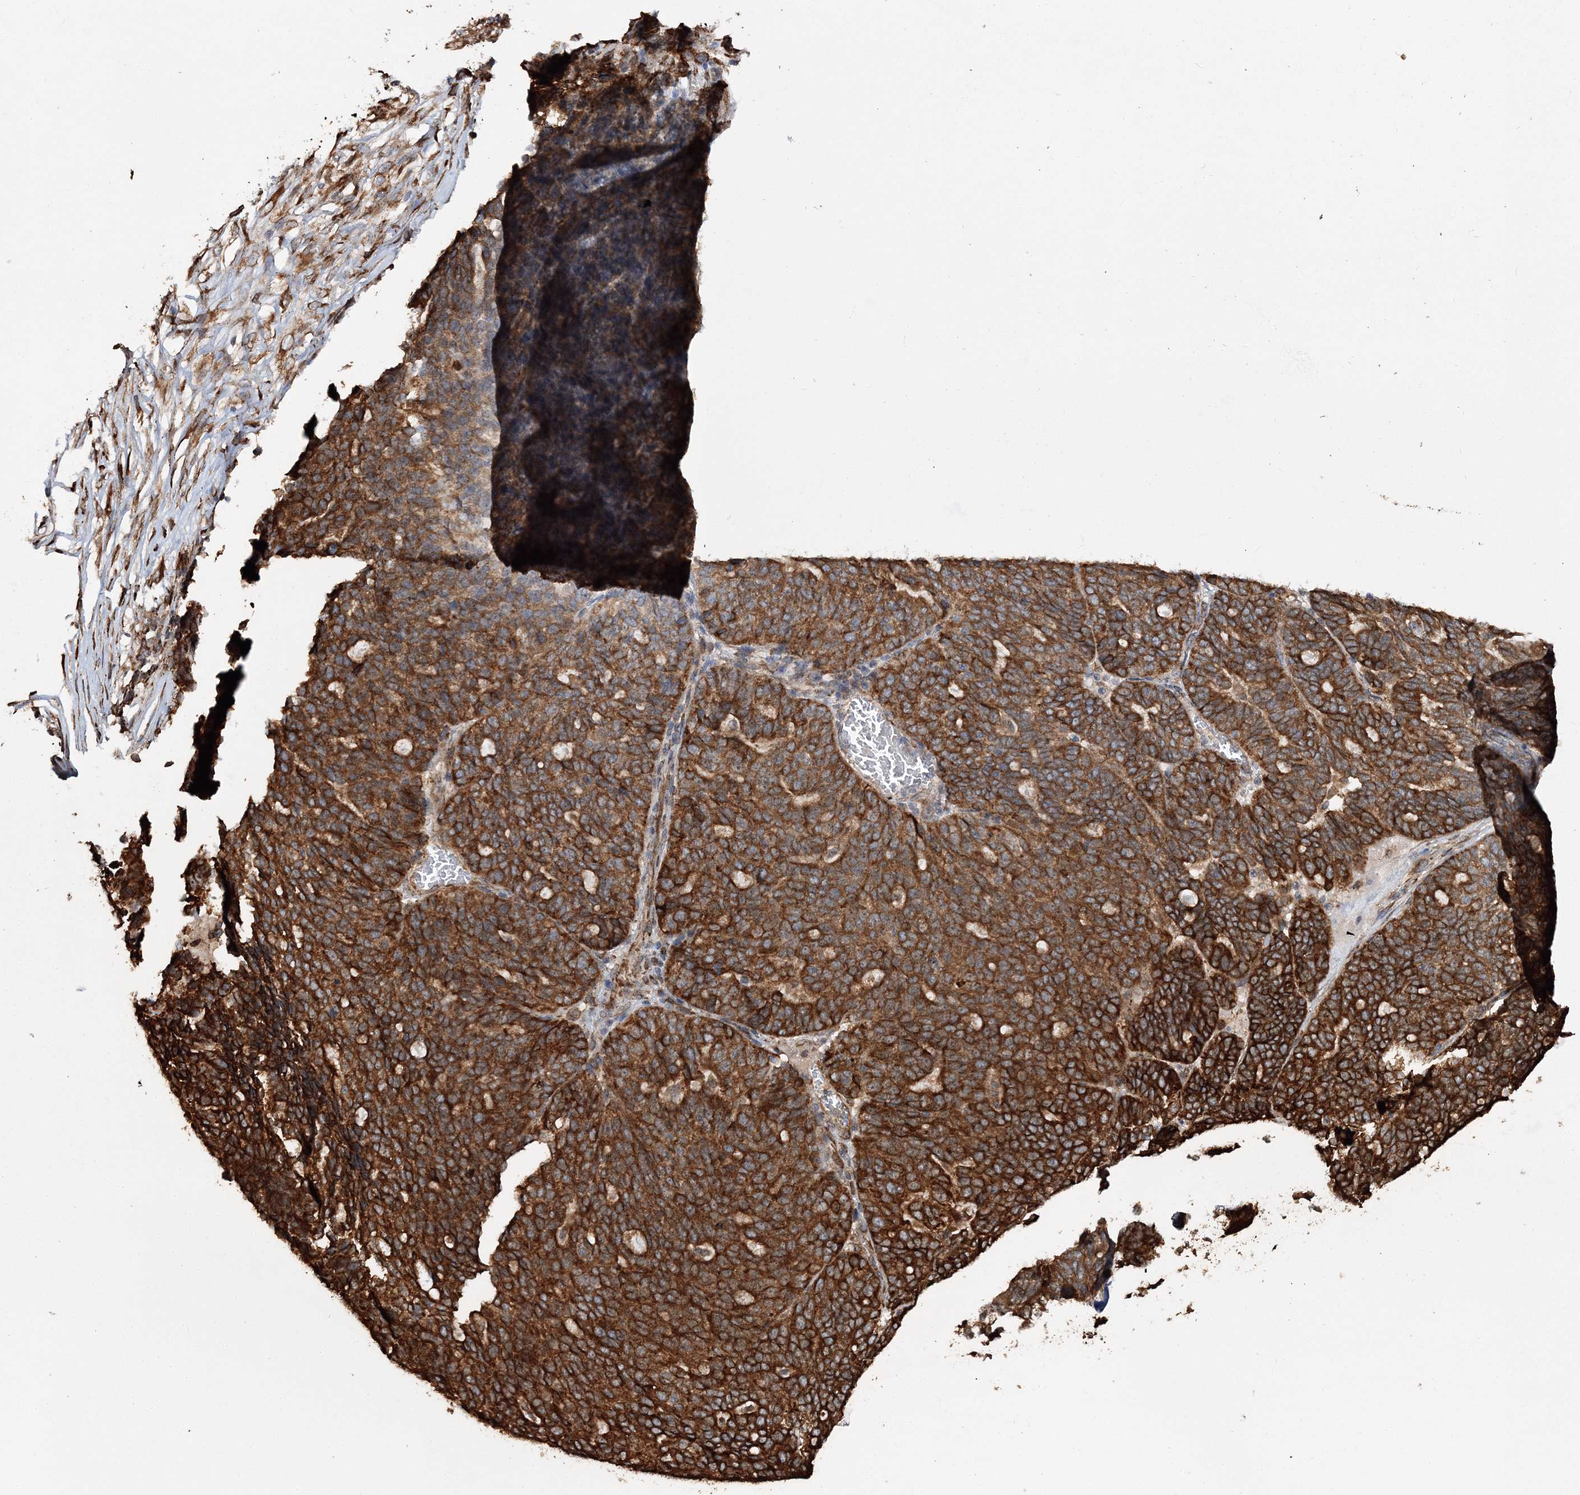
{"staining": {"intensity": "strong", "quantity": ">75%", "location": "cytoplasmic/membranous"}, "tissue": "ovarian cancer", "cell_type": "Tumor cells", "image_type": "cancer", "snomed": [{"axis": "morphology", "description": "Cystadenocarcinoma, serous, NOS"}, {"axis": "topography", "description": "Ovary"}], "caption": "Immunohistochemistry (IHC) photomicrograph of serous cystadenocarcinoma (ovarian) stained for a protein (brown), which demonstrates high levels of strong cytoplasmic/membranous positivity in about >75% of tumor cells.", "gene": "SCRN3", "patient": {"sex": "female", "age": 59}}